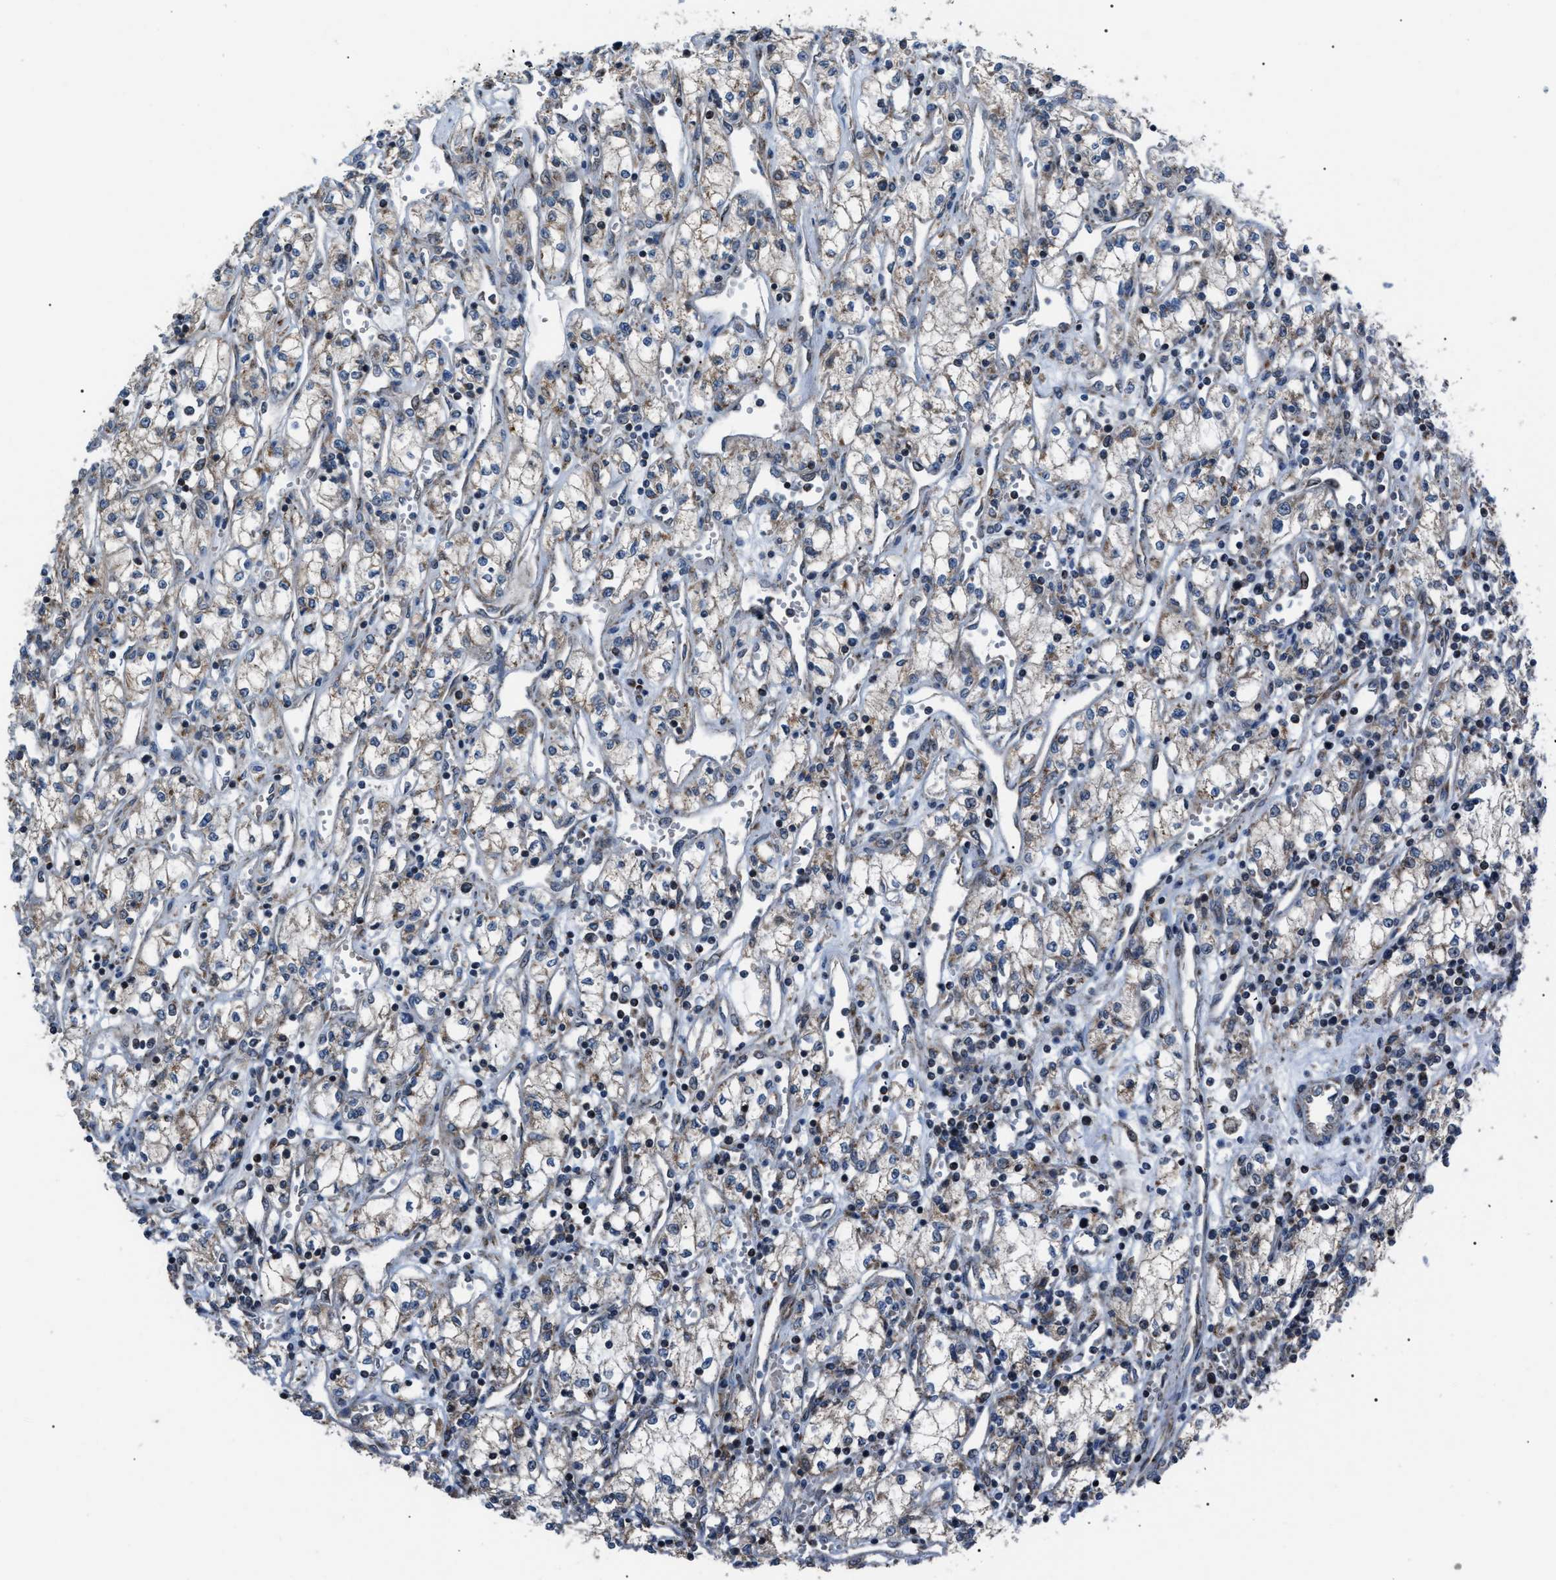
{"staining": {"intensity": "weak", "quantity": ">75%", "location": "cytoplasmic/membranous"}, "tissue": "renal cancer", "cell_type": "Tumor cells", "image_type": "cancer", "snomed": [{"axis": "morphology", "description": "Adenocarcinoma, NOS"}, {"axis": "topography", "description": "Kidney"}], "caption": "Tumor cells demonstrate weak cytoplasmic/membranous positivity in approximately >75% of cells in renal cancer. (DAB (3,3'-diaminobenzidine) = brown stain, brightfield microscopy at high magnification).", "gene": "AGO2", "patient": {"sex": "male", "age": 59}}